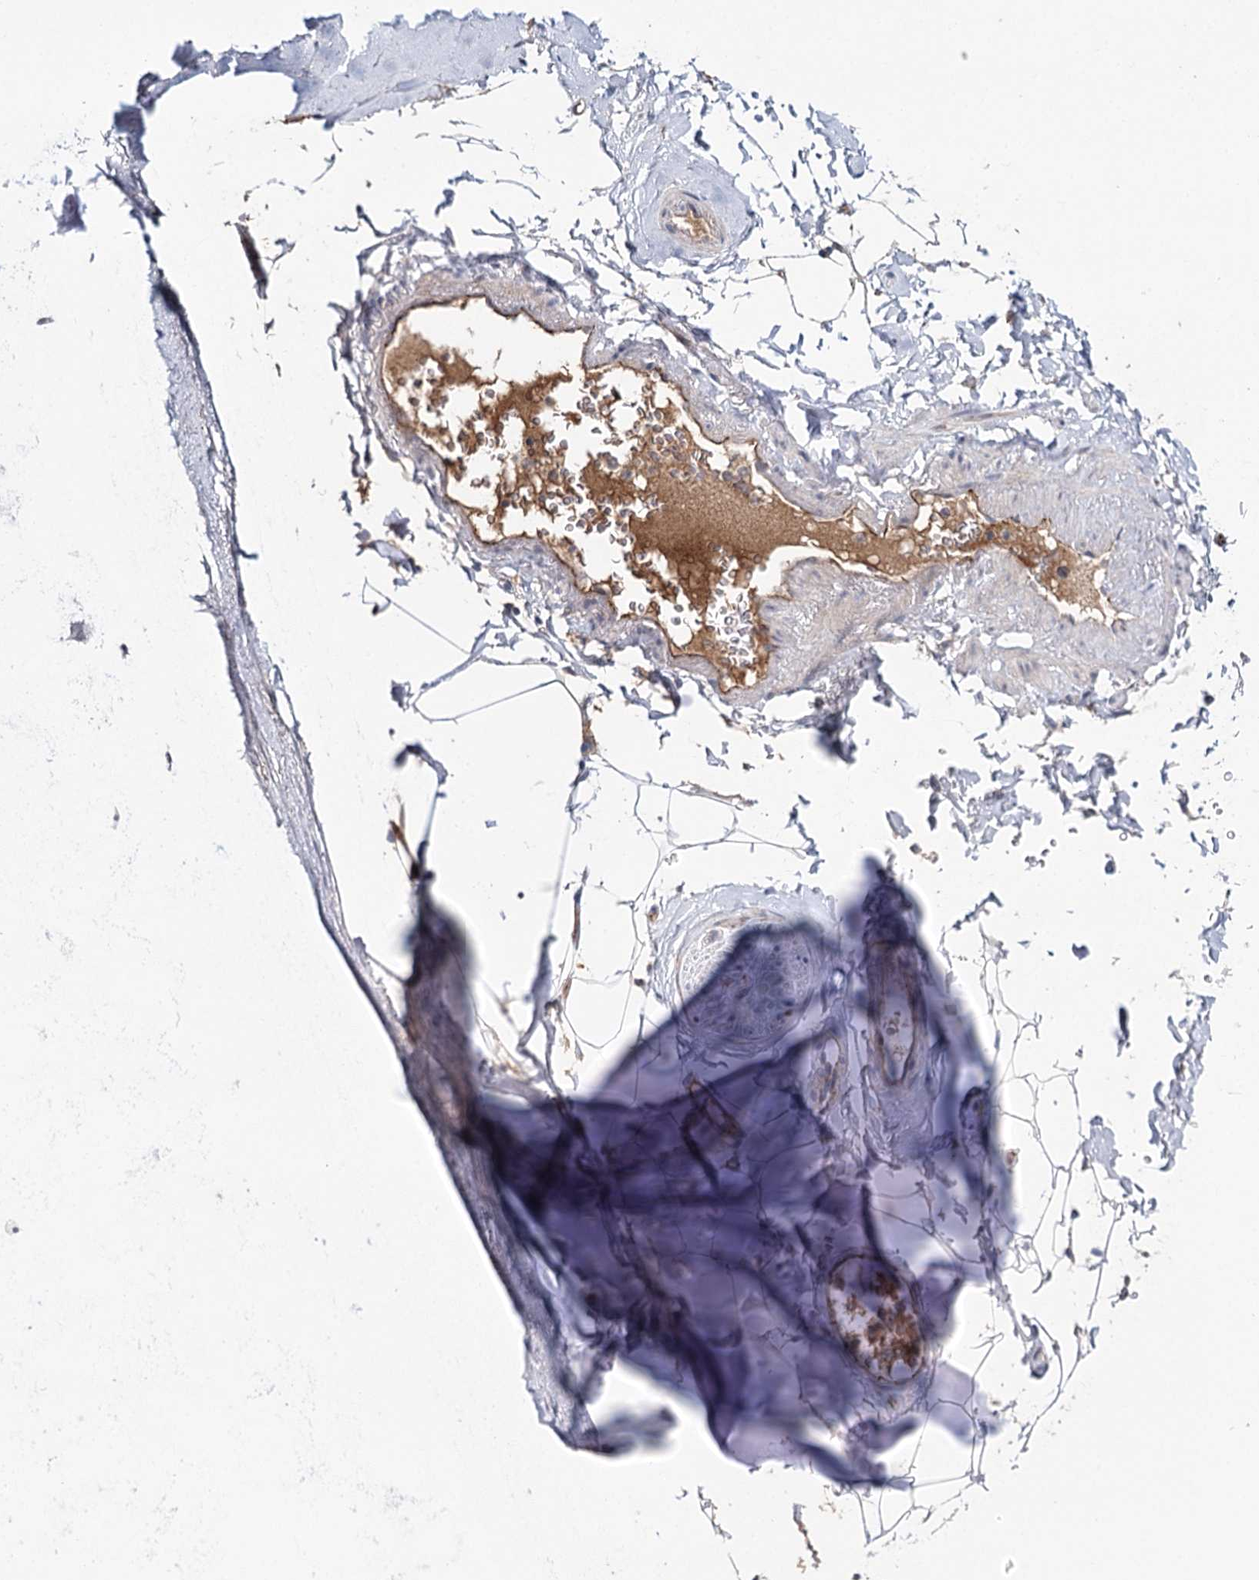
{"staining": {"intensity": "negative", "quantity": "none", "location": "none"}, "tissue": "adipose tissue", "cell_type": "Adipocytes", "image_type": "normal", "snomed": [{"axis": "morphology", "description": "Normal tissue, NOS"}, {"axis": "topography", "description": "Cartilage tissue"}, {"axis": "topography", "description": "Bronchus"}], "caption": "Adipocytes show no significant protein expression in normal adipose tissue.", "gene": "PKP4", "patient": {"sex": "female", "age": 73}}